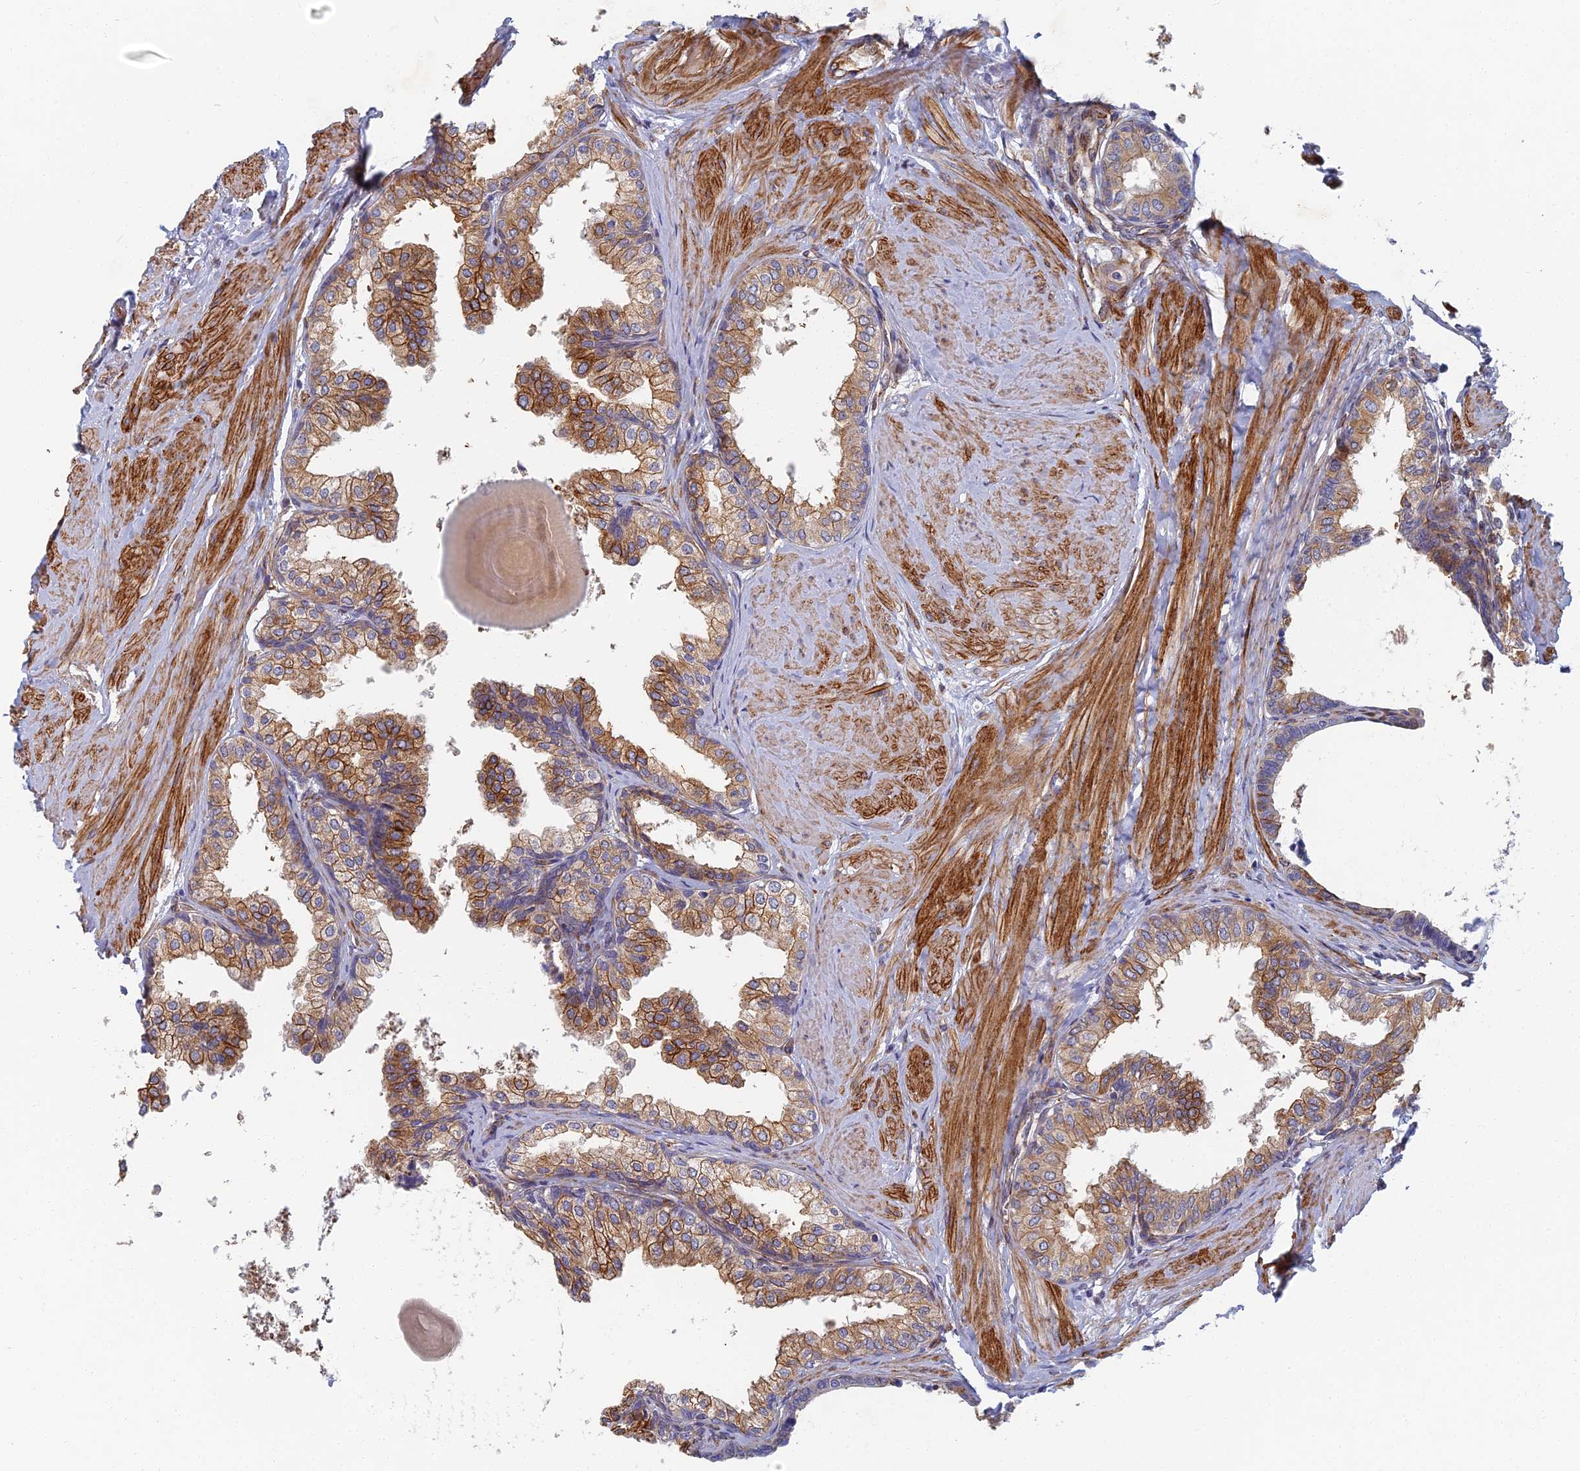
{"staining": {"intensity": "moderate", "quantity": ">75%", "location": "cytoplasmic/membranous"}, "tissue": "prostate", "cell_type": "Glandular cells", "image_type": "normal", "snomed": [{"axis": "morphology", "description": "Normal tissue, NOS"}, {"axis": "topography", "description": "Prostate"}], "caption": "A high-resolution photomicrograph shows IHC staining of benign prostate, which exhibits moderate cytoplasmic/membranous expression in about >75% of glandular cells.", "gene": "ABCB10", "patient": {"sex": "male", "age": 48}}